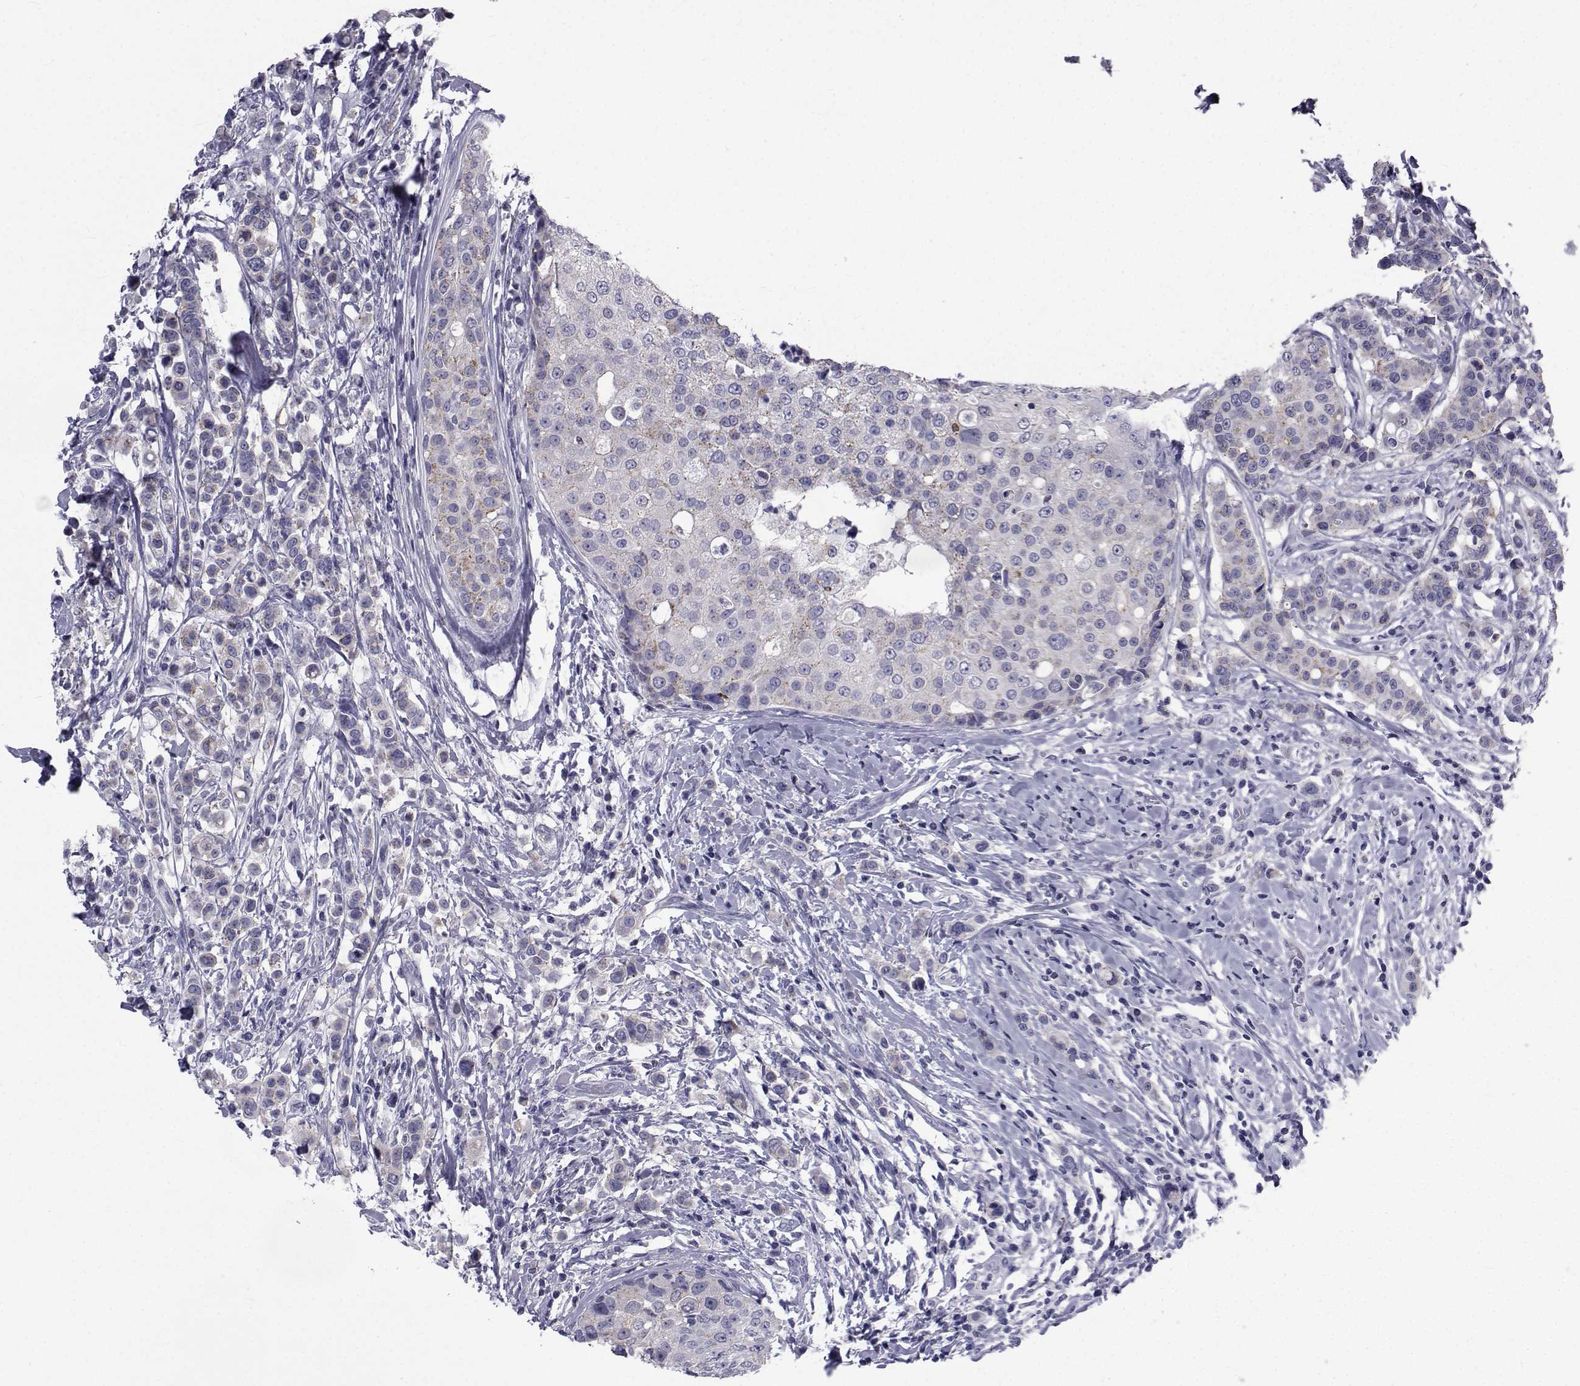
{"staining": {"intensity": "weak", "quantity": "25%-75%", "location": "cytoplasmic/membranous"}, "tissue": "breast cancer", "cell_type": "Tumor cells", "image_type": "cancer", "snomed": [{"axis": "morphology", "description": "Duct carcinoma"}, {"axis": "topography", "description": "Breast"}], "caption": "The immunohistochemical stain labels weak cytoplasmic/membranous positivity in tumor cells of breast cancer (invasive ductal carcinoma) tissue. The protein is shown in brown color, while the nuclei are stained blue.", "gene": "PDE6H", "patient": {"sex": "female", "age": 27}}